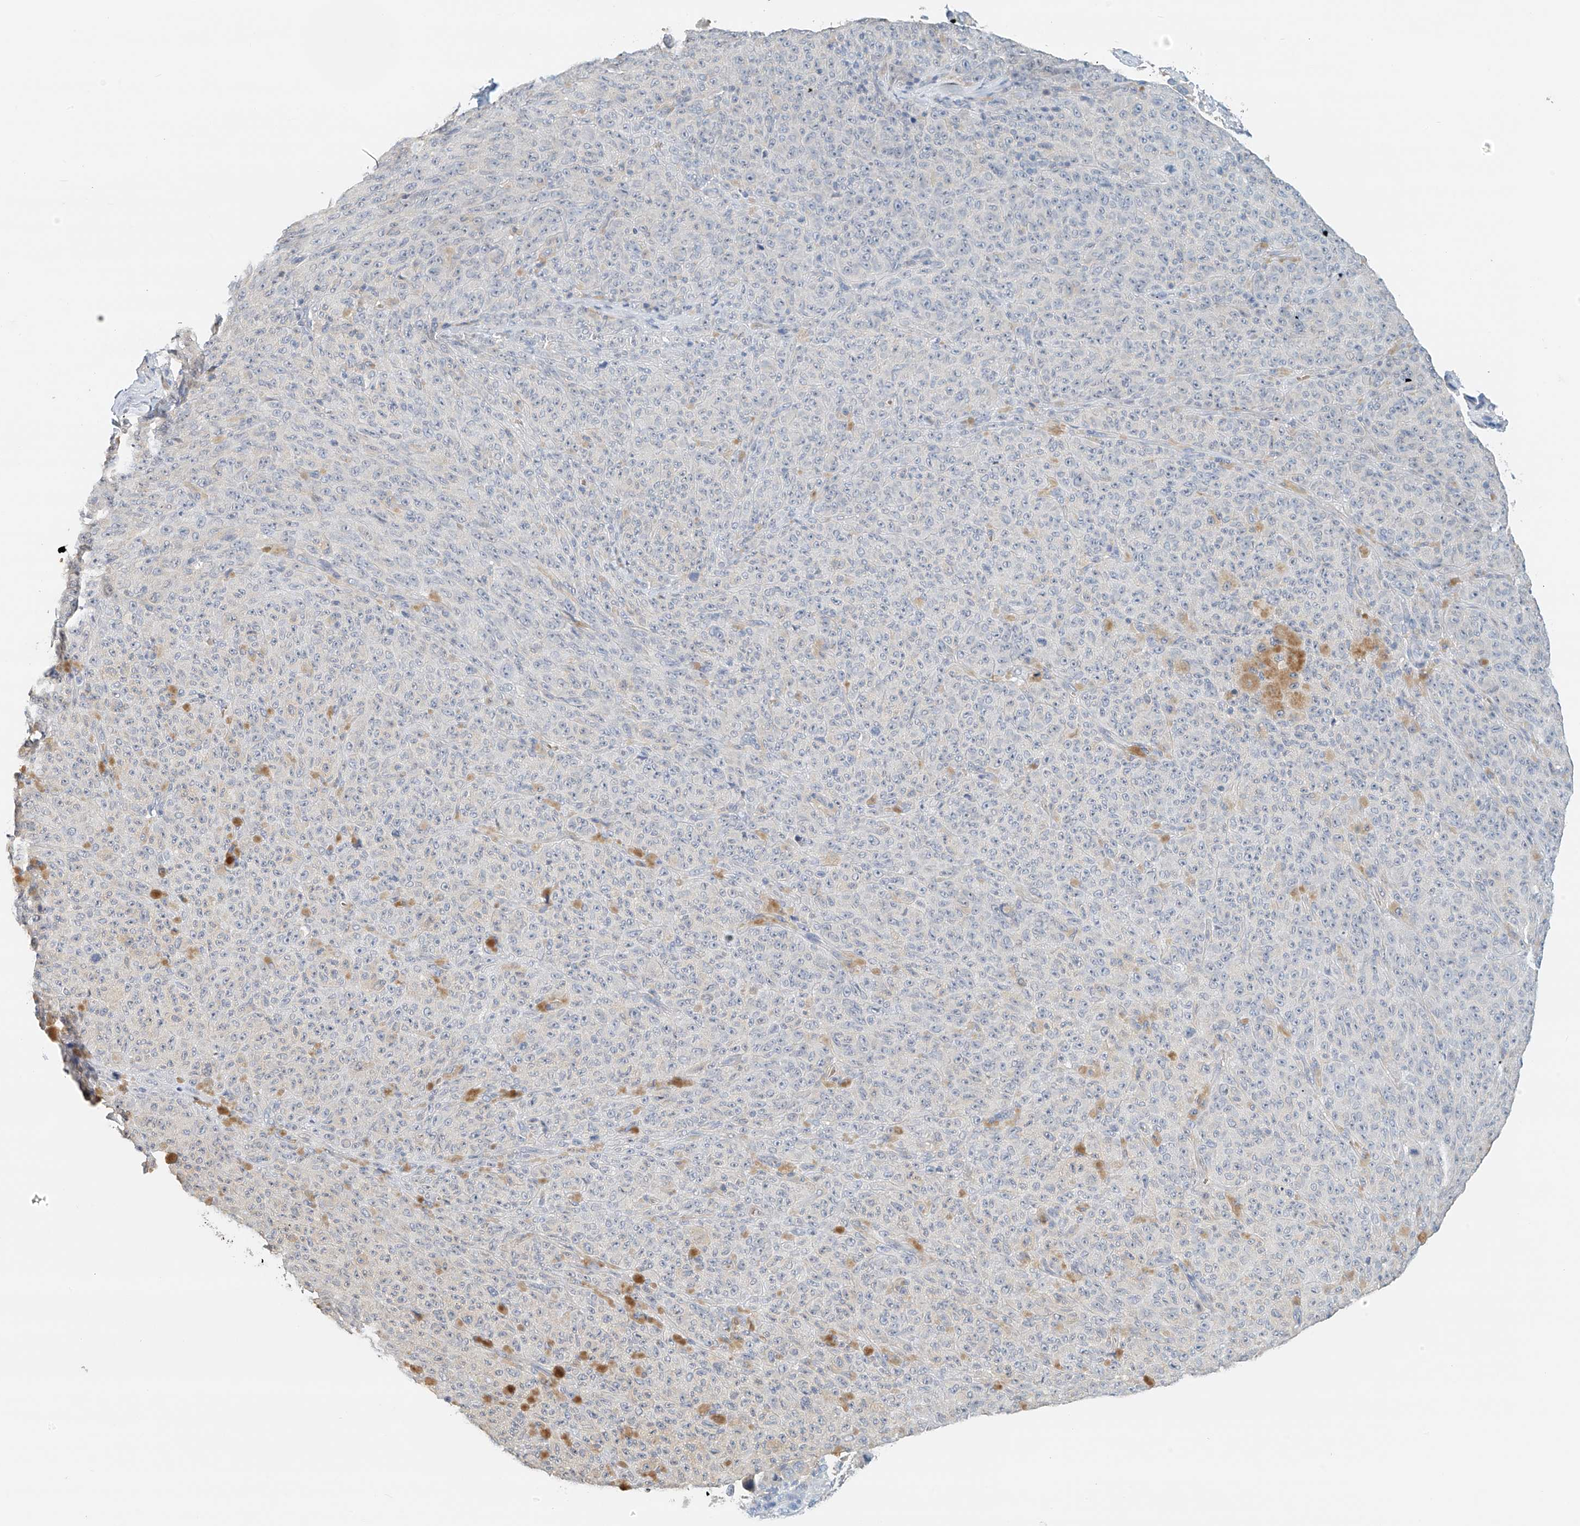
{"staining": {"intensity": "negative", "quantity": "none", "location": "none"}, "tissue": "melanoma", "cell_type": "Tumor cells", "image_type": "cancer", "snomed": [{"axis": "morphology", "description": "Malignant melanoma, NOS"}, {"axis": "topography", "description": "Skin"}], "caption": "An IHC histopathology image of melanoma is shown. There is no staining in tumor cells of melanoma.", "gene": "RCAN3", "patient": {"sex": "female", "age": 82}}